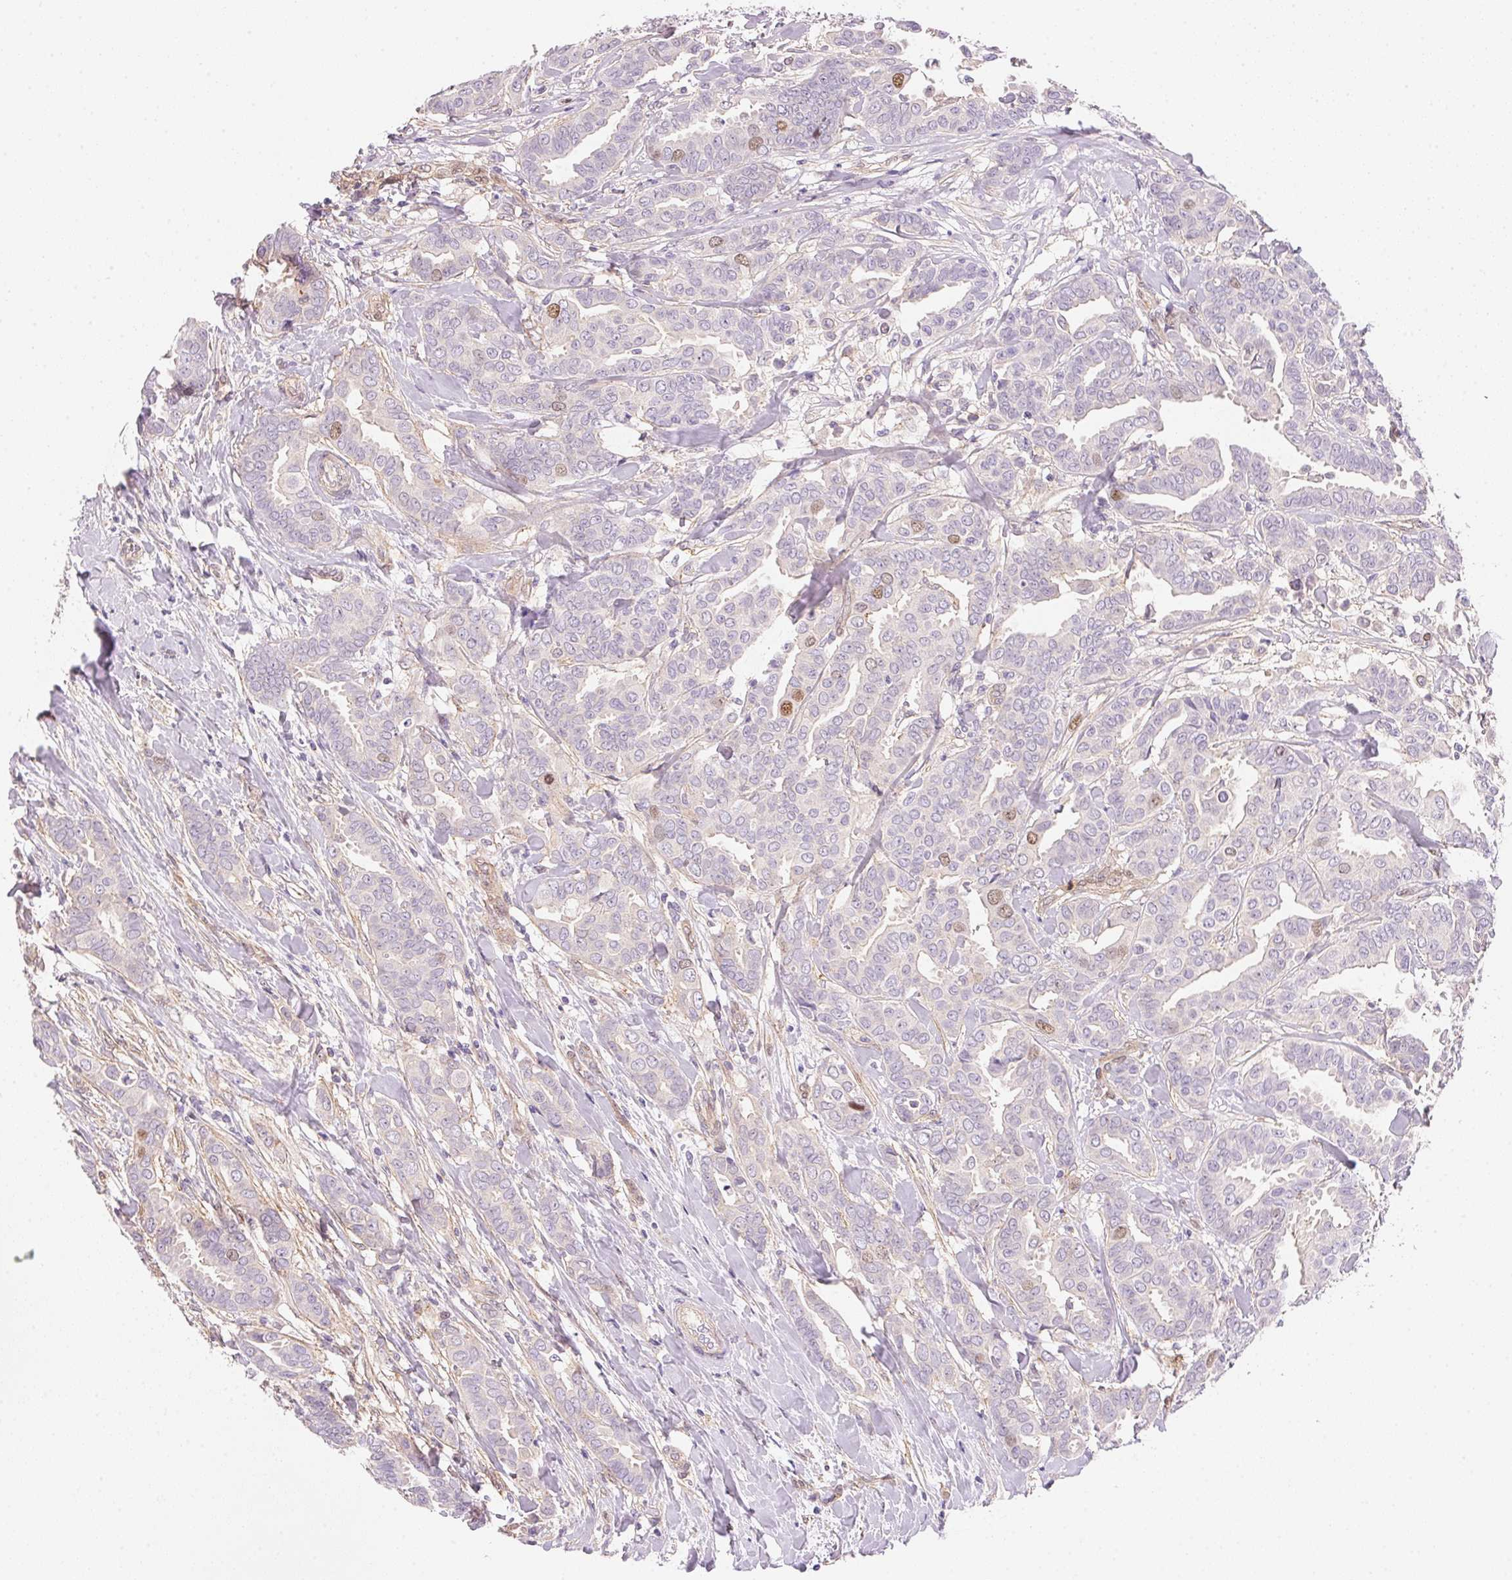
{"staining": {"intensity": "moderate", "quantity": "<25%", "location": "nuclear"}, "tissue": "breast cancer", "cell_type": "Tumor cells", "image_type": "cancer", "snomed": [{"axis": "morphology", "description": "Duct carcinoma"}, {"axis": "topography", "description": "Breast"}], "caption": "Brown immunohistochemical staining in human intraductal carcinoma (breast) exhibits moderate nuclear expression in approximately <25% of tumor cells. (DAB (3,3'-diaminobenzidine) IHC, brown staining for protein, blue staining for nuclei).", "gene": "SMTN", "patient": {"sex": "female", "age": 45}}